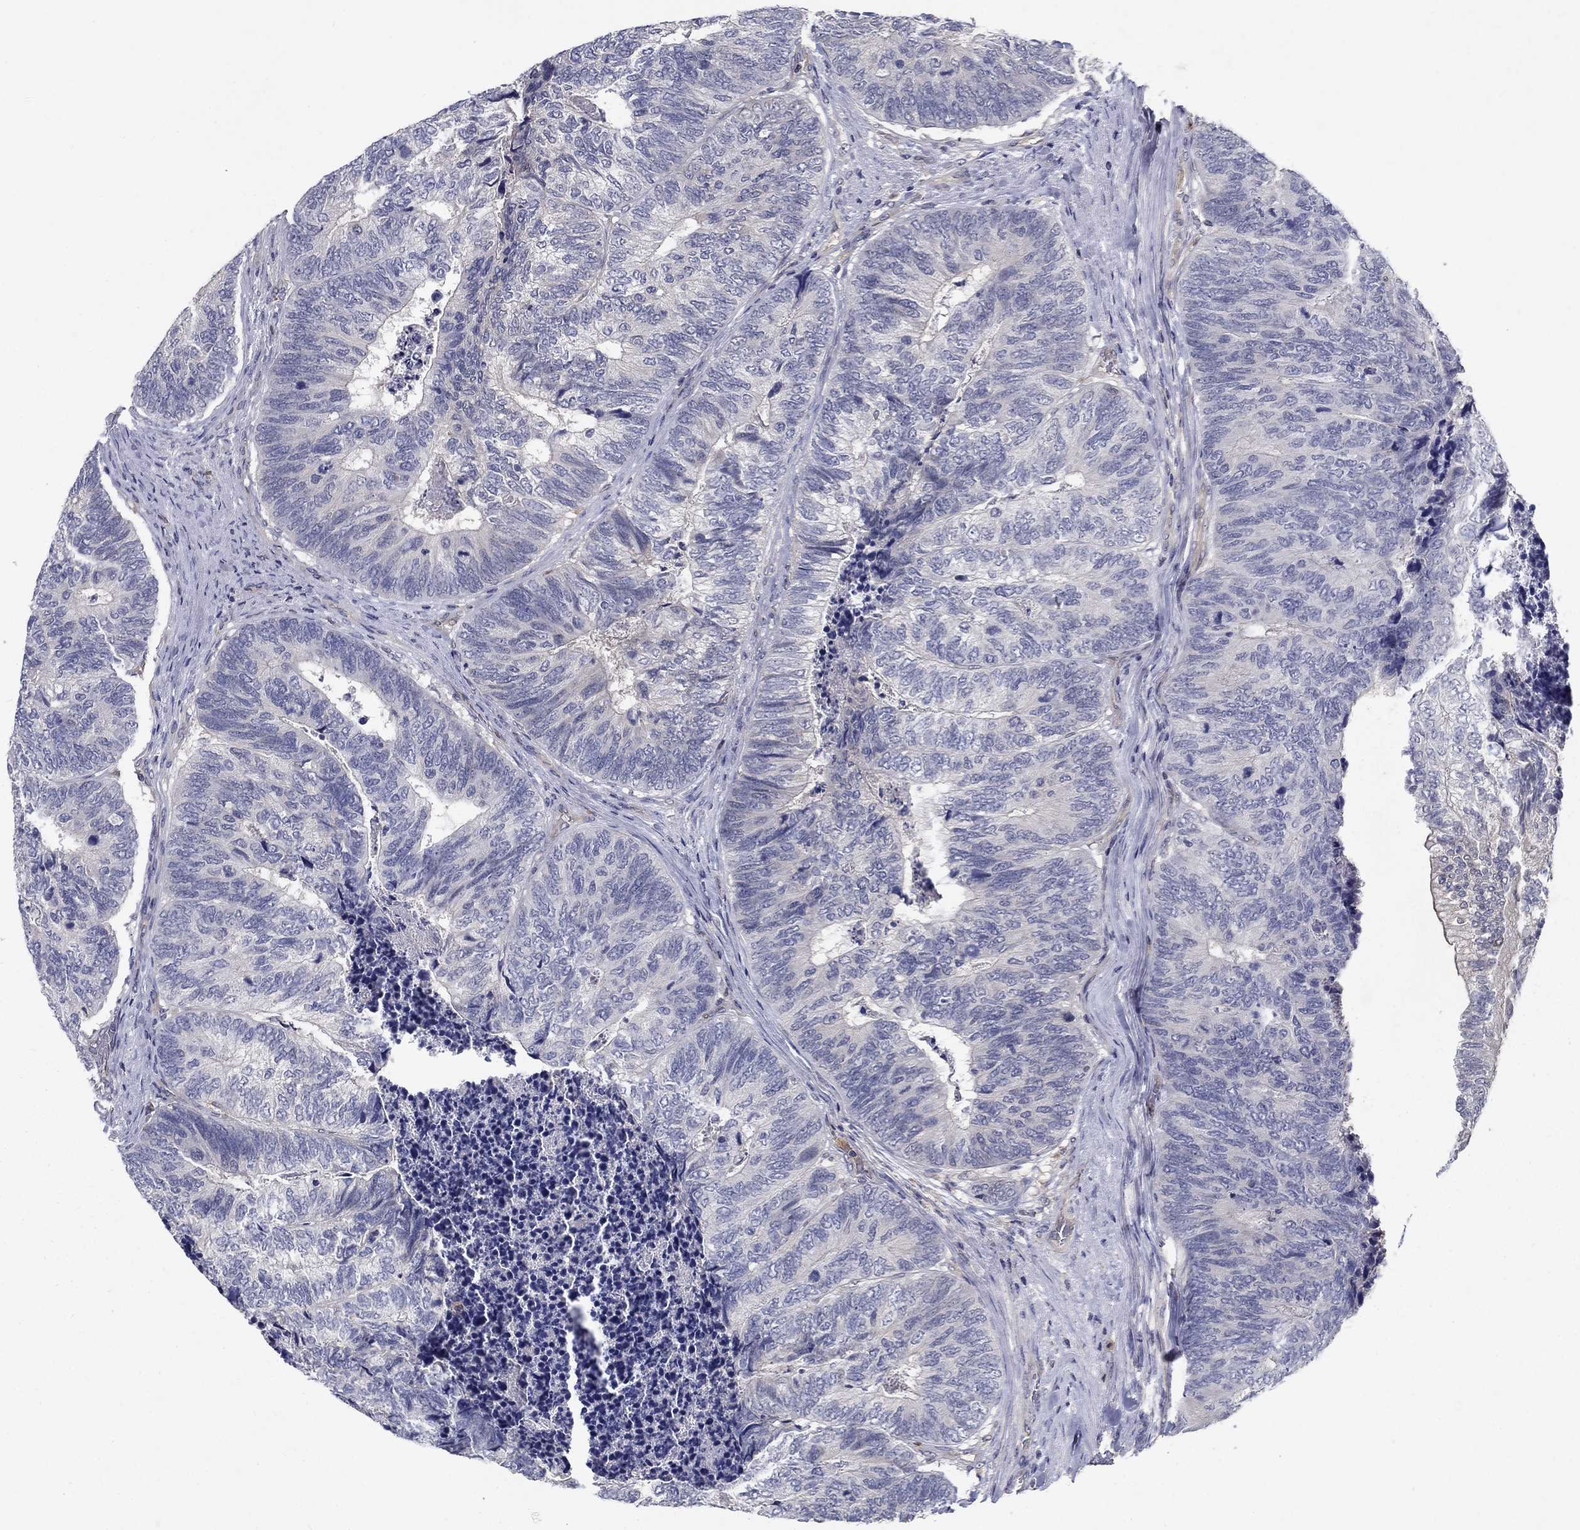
{"staining": {"intensity": "negative", "quantity": "none", "location": "none"}, "tissue": "colorectal cancer", "cell_type": "Tumor cells", "image_type": "cancer", "snomed": [{"axis": "morphology", "description": "Adenocarcinoma, NOS"}, {"axis": "topography", "description": "Colon"}], "caption": "Tumor cells are negative for brown protein staining in adenocarcinoma (colorectal).", "gene": "GLTP", "patient": {"sex": "female", "age": 67}}